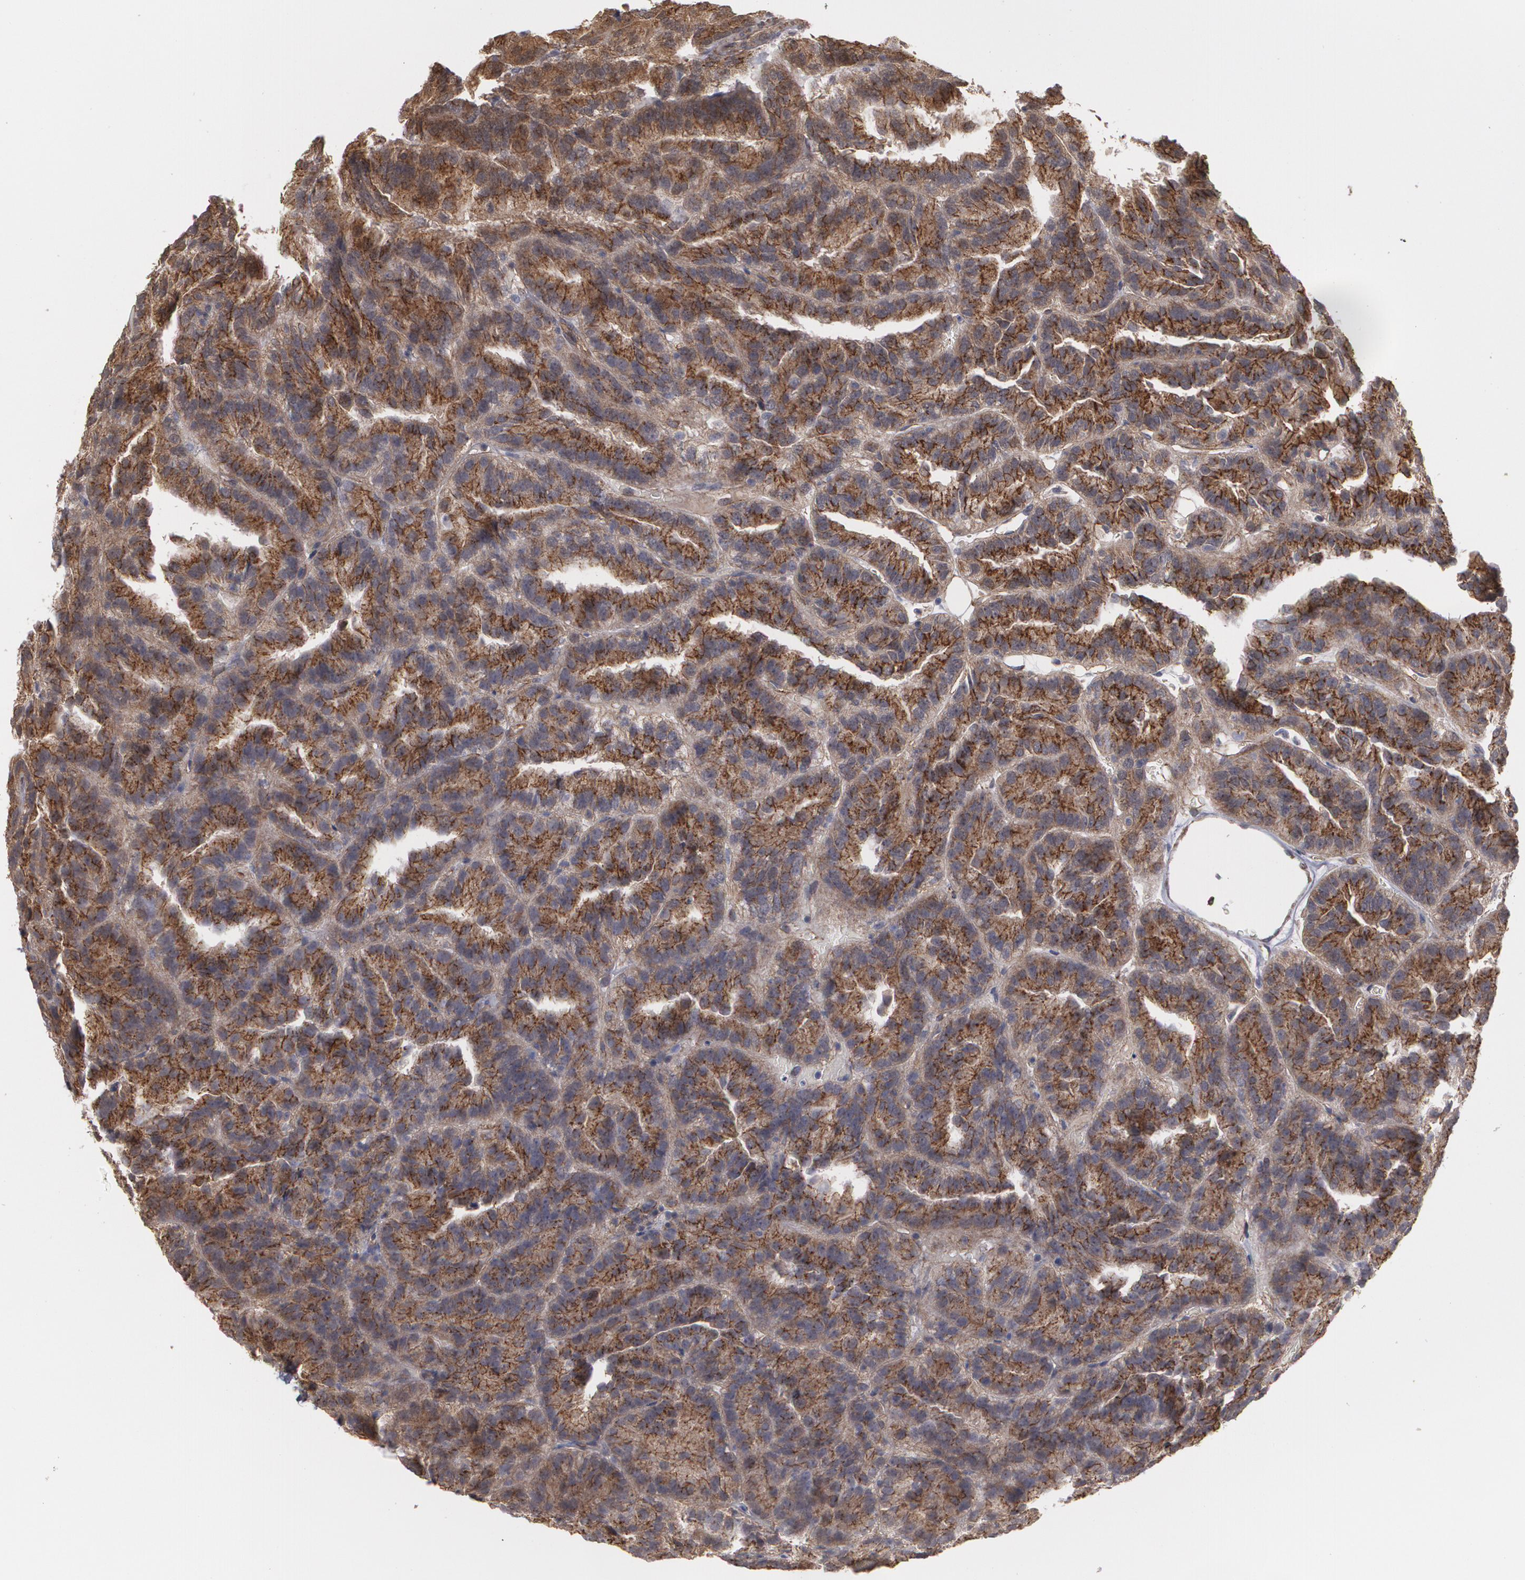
{"staining": {"intensity": "strong", "quantity": ">75%", "location": "cytoplasmic/membranous"}, "tissue": "renal cancer", "cell_type": "Tumor cells", "image_type": "cancer", "snomed": [{"axis": "morphology", "description": "Adenocarcinoma, NOS"}, {"axis": "topography", "description": "Kidney"}], "caption": "Tumor cells display strong cytoplasmic/membranous expression in approximately >75% of cells in renal adenocarcinoma.", "gene": "TJP1", "patient": {"sex": "male", "age": 46}}